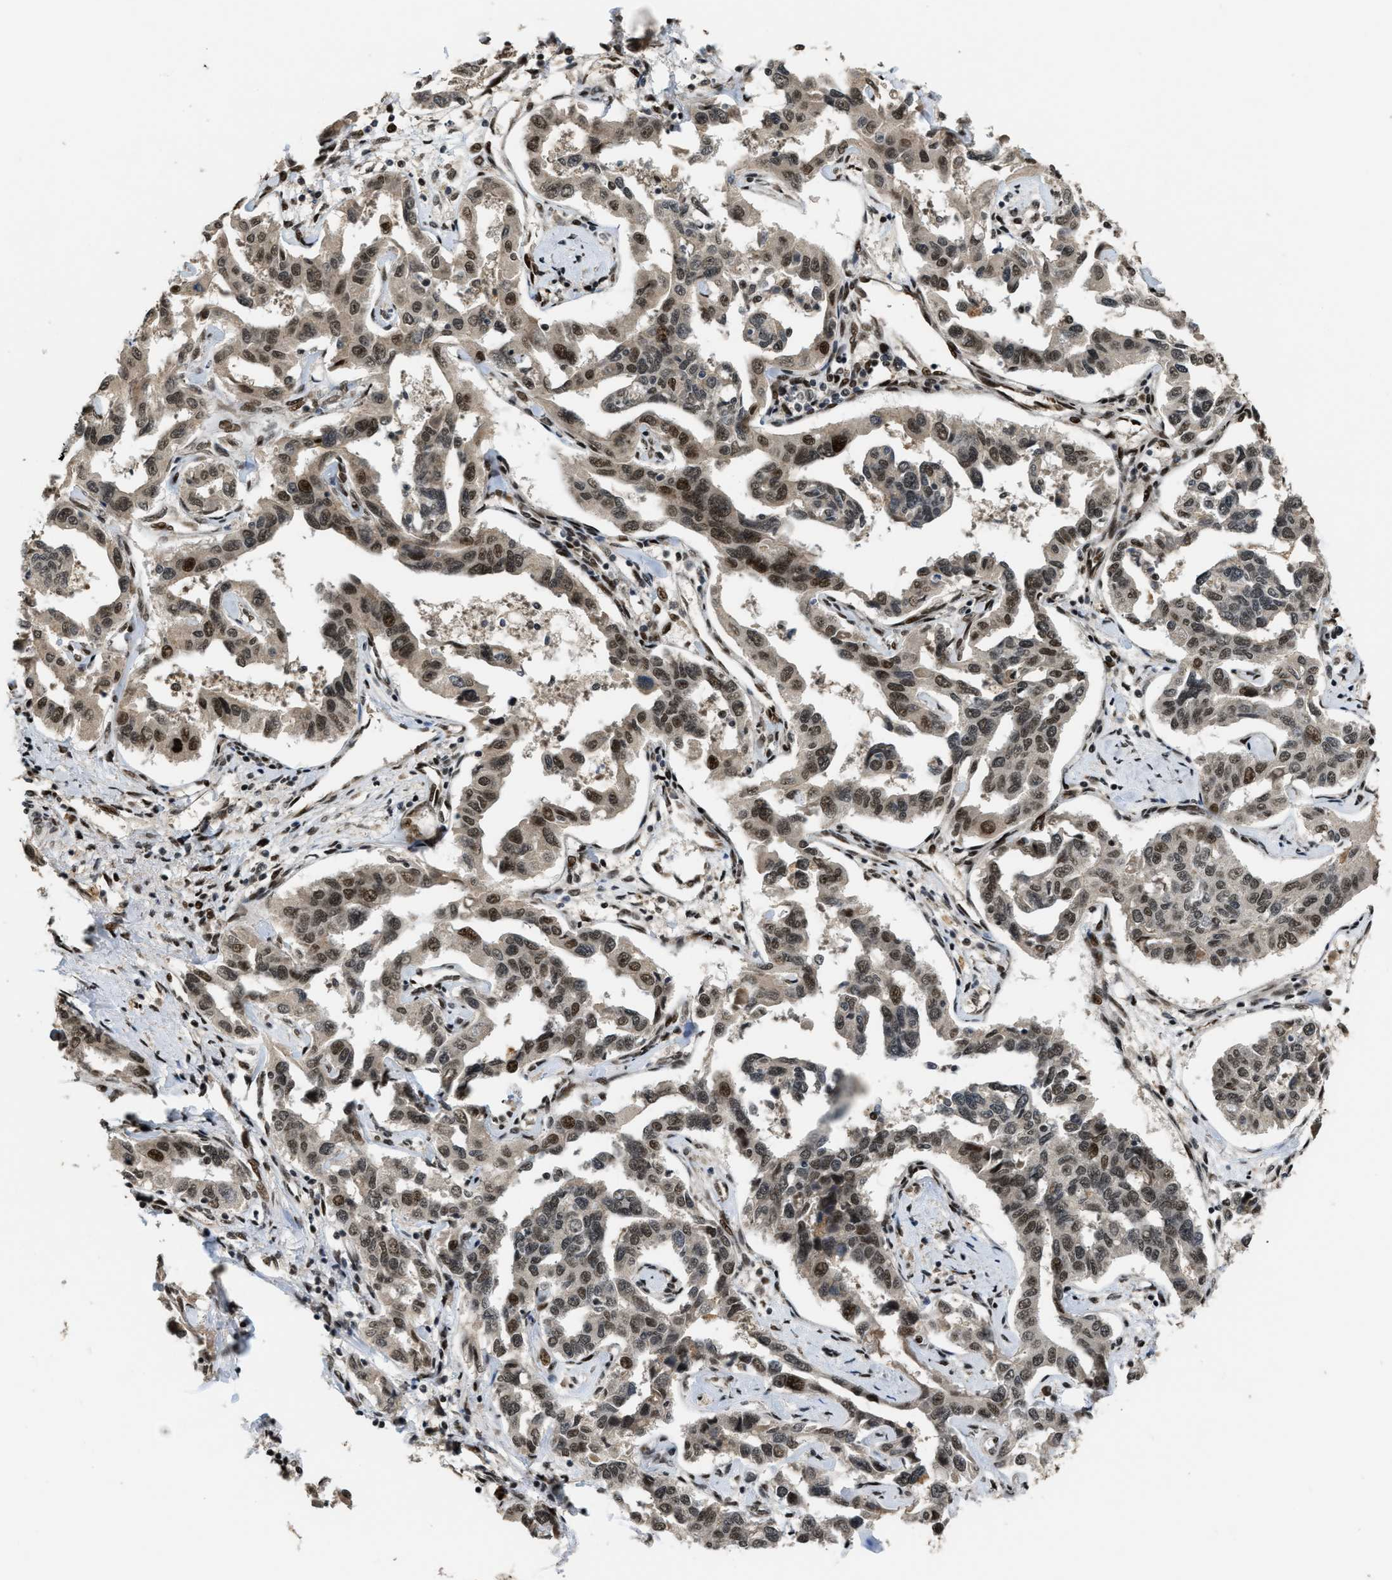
{"staining": {"intensity": "moderate", "quantity": "25%-75%", "location": "nuclear"}, "tissue": "liver cancer", "cell_type": "Tumor cells", "image_type": "cancer", "snomed": [{"axis": "morphology", "description": "Cholangiocarcinoma"}, {"axis": "topography", "description": "Liver"}], "caption": "Immunohistochemical staining of human liver cancer exhibits medium levels of moderate nuclear protein staining in about 25%-75% of tumor cells.", "gene": "SERTAD2", "patient": {"sex": "male", "age": 59}}